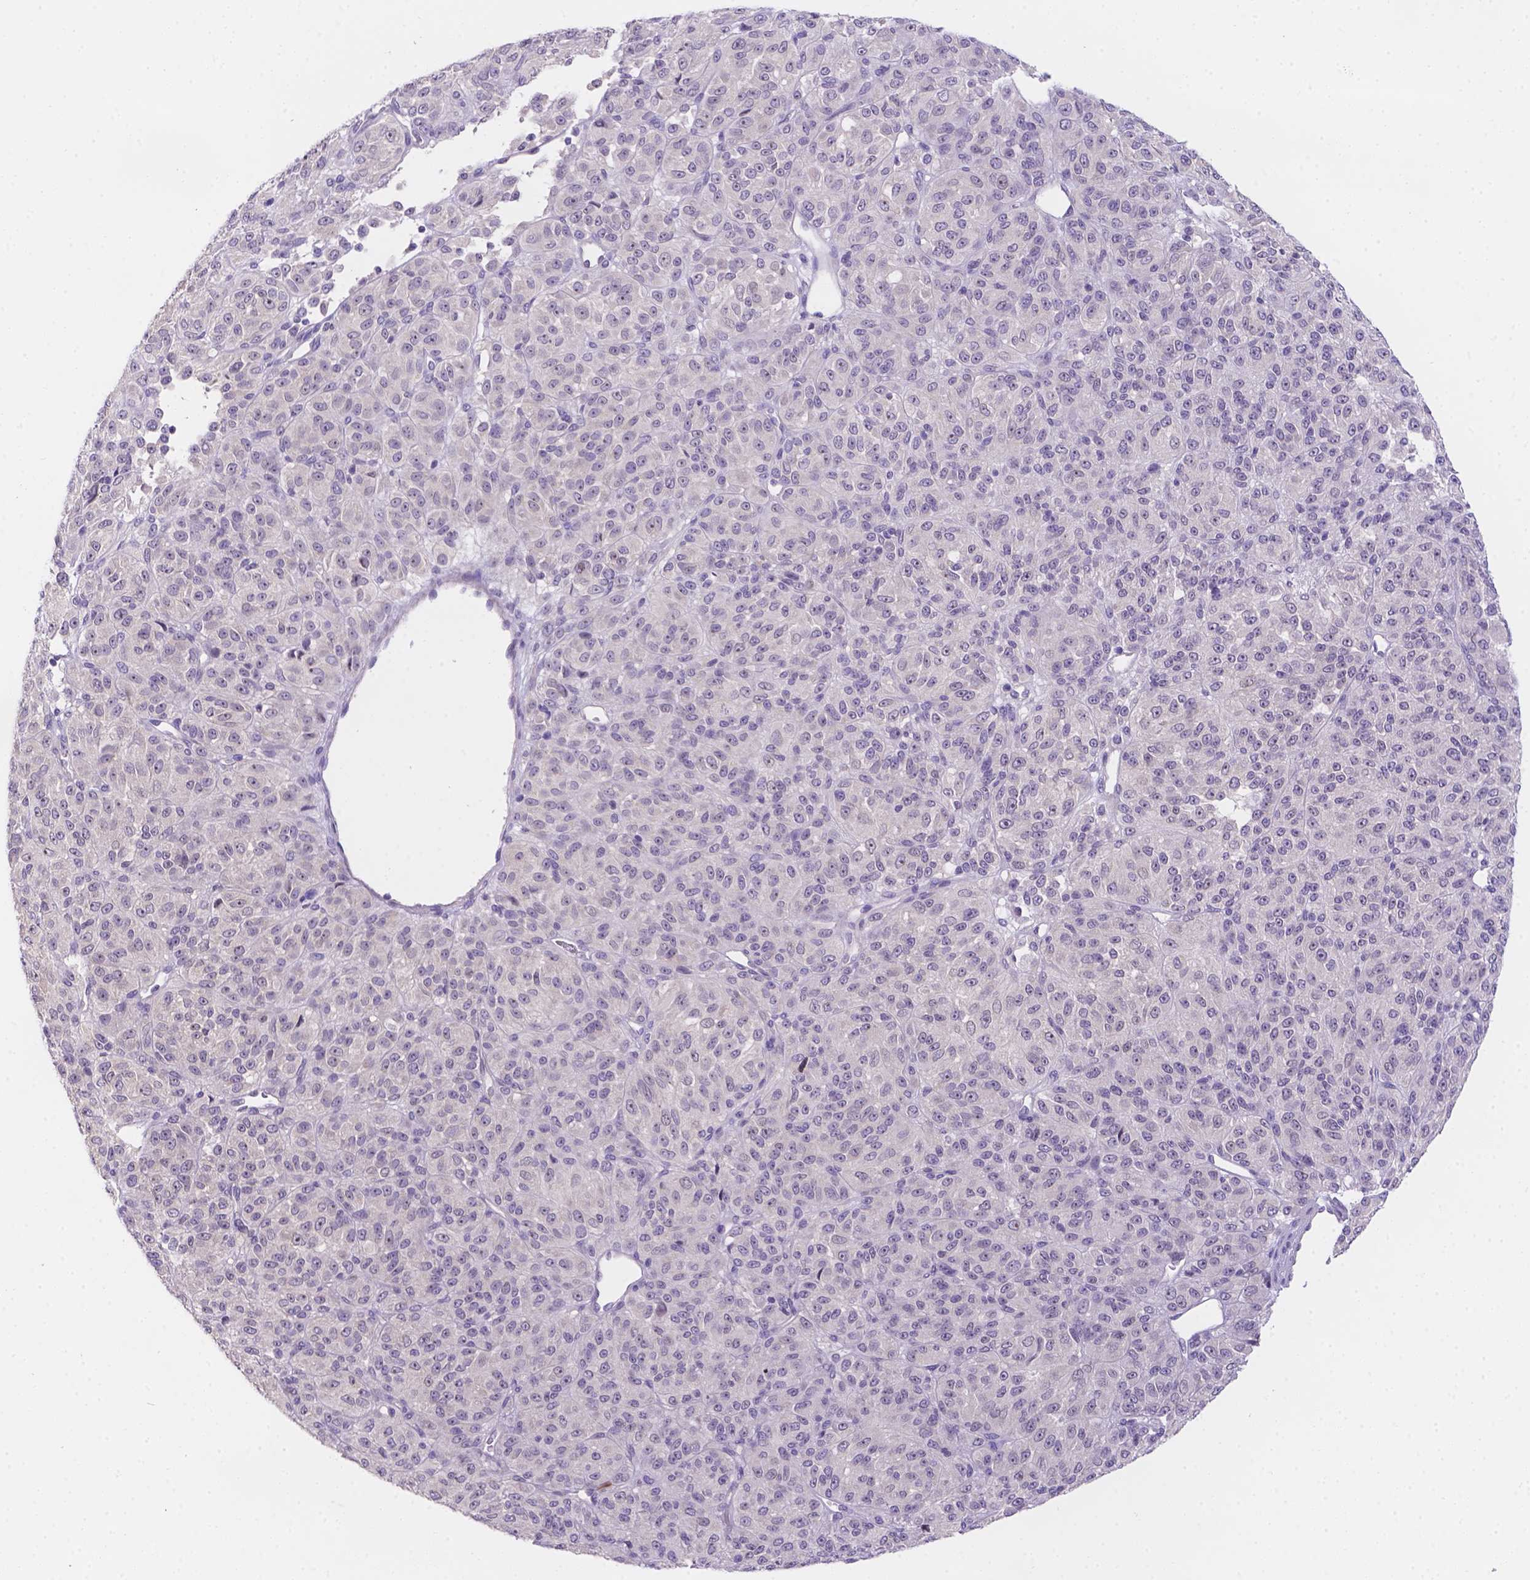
{"staining": {"intensity": "negative", "quantity": "none", "location": "none"}, "tissue": "melanoma", "cell_type": "Tumor cells", "image_type": "cancer", "snomed": [{"axis": "morphology", "description": "Malignant melanoma, Metastatic site"}, {"axis": "topography", "description": "Brain"}], "caption": "This is an immunohistochemistry (IHC) micrograph of human melanoma. There is no staining in tumor cells.", "gene": "CD96", "patient": {"sex": "female", "age": 56}}